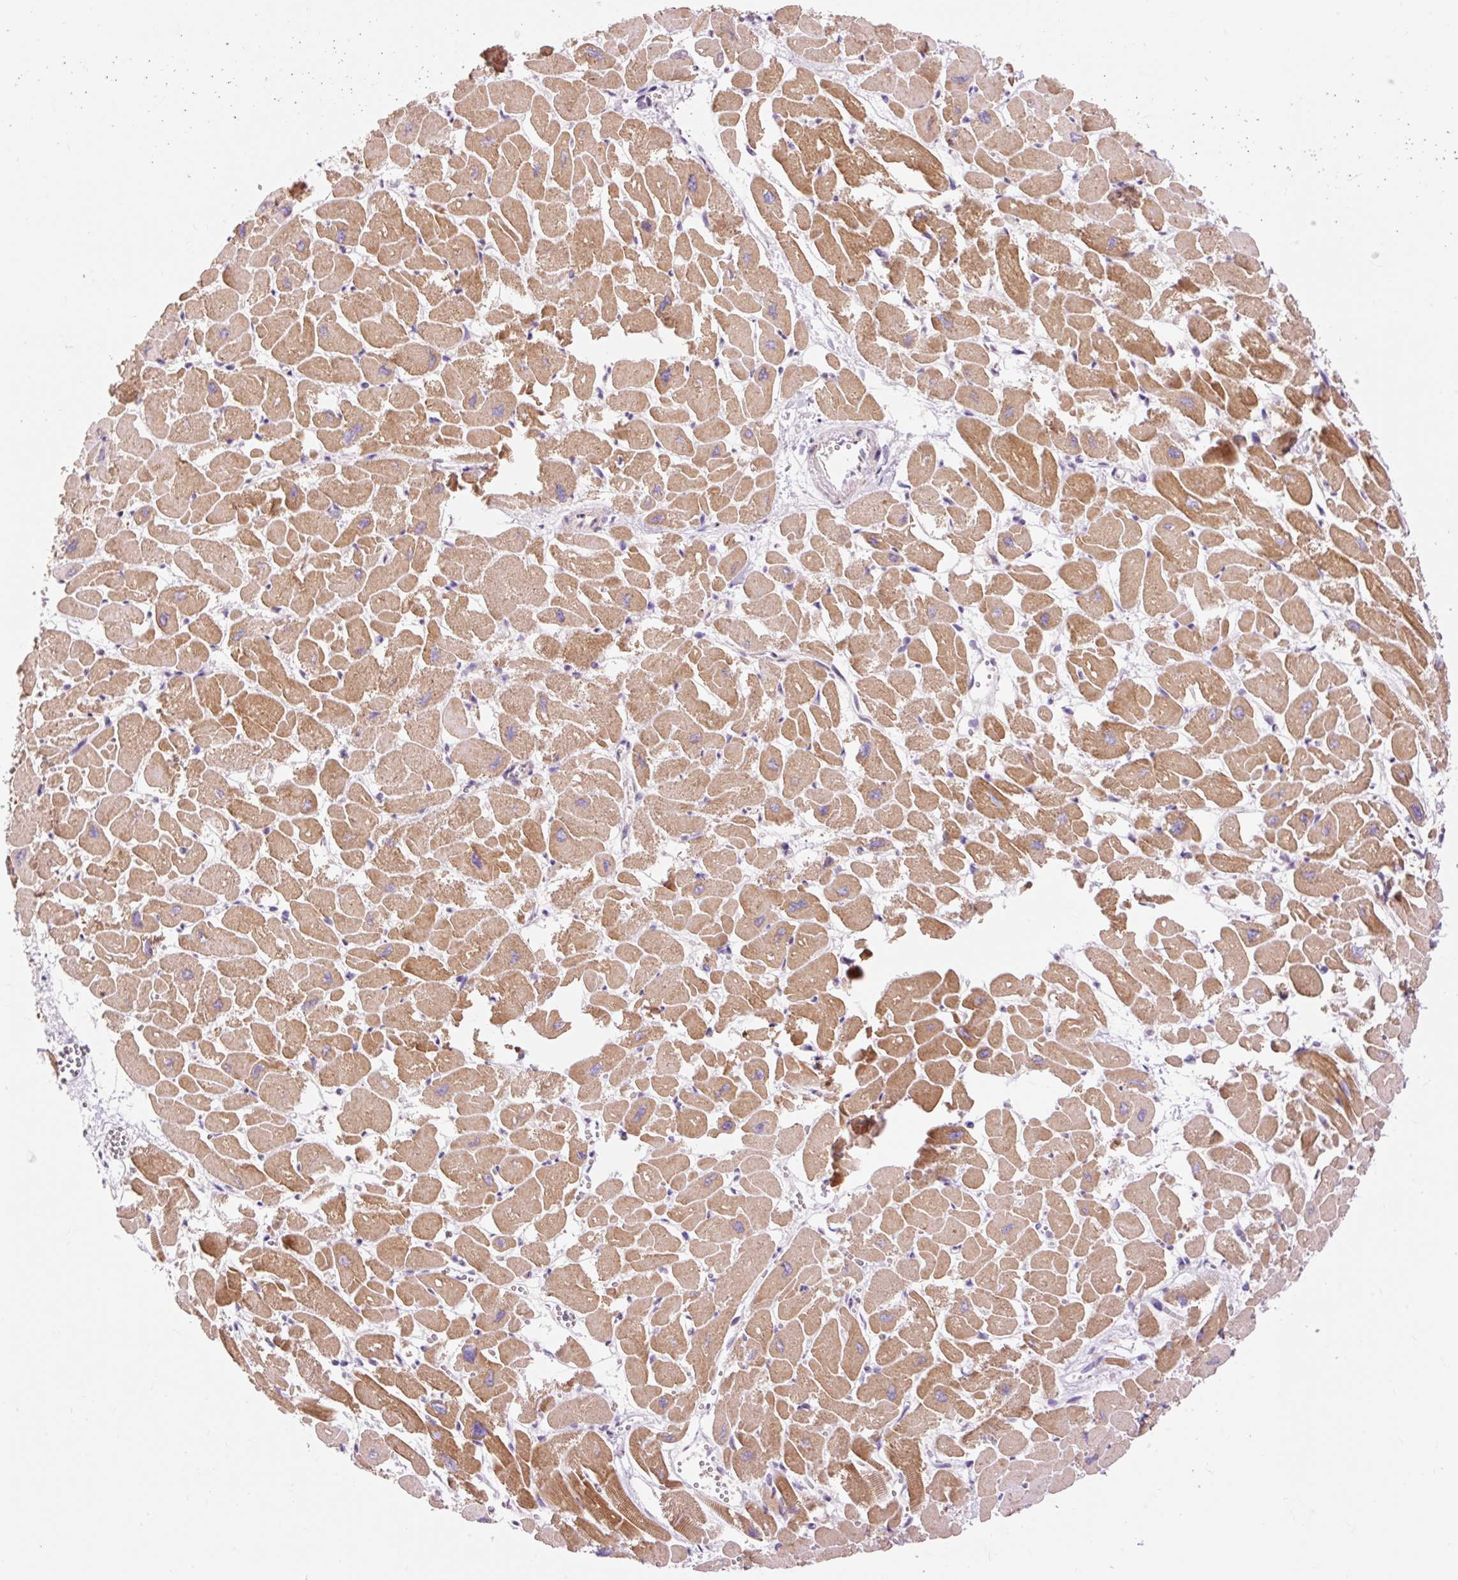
{"staining": {"intensity": "strong", "quantity": ">75%", "location": "cytoplasmic/membranous"}, "tissue": "heart muscle", "cell_type": "Cardiomyocytes", "image_type": "normal", "snomed": [{"axis": "morphology", "description": "Normal tissue, NOS"}, {"axis": "topography", "description": "Heart"}], "caption": "Protein staining shows strong cytoplasmic/membranous staining in approximately >75% of cardiomyocytes in benign heart muscle. Immunohistochemistry stains the protein in brown and the nuclei are stained blue.", "gene": "IMMT", "patient": {"sex": "male", "age": 54}}